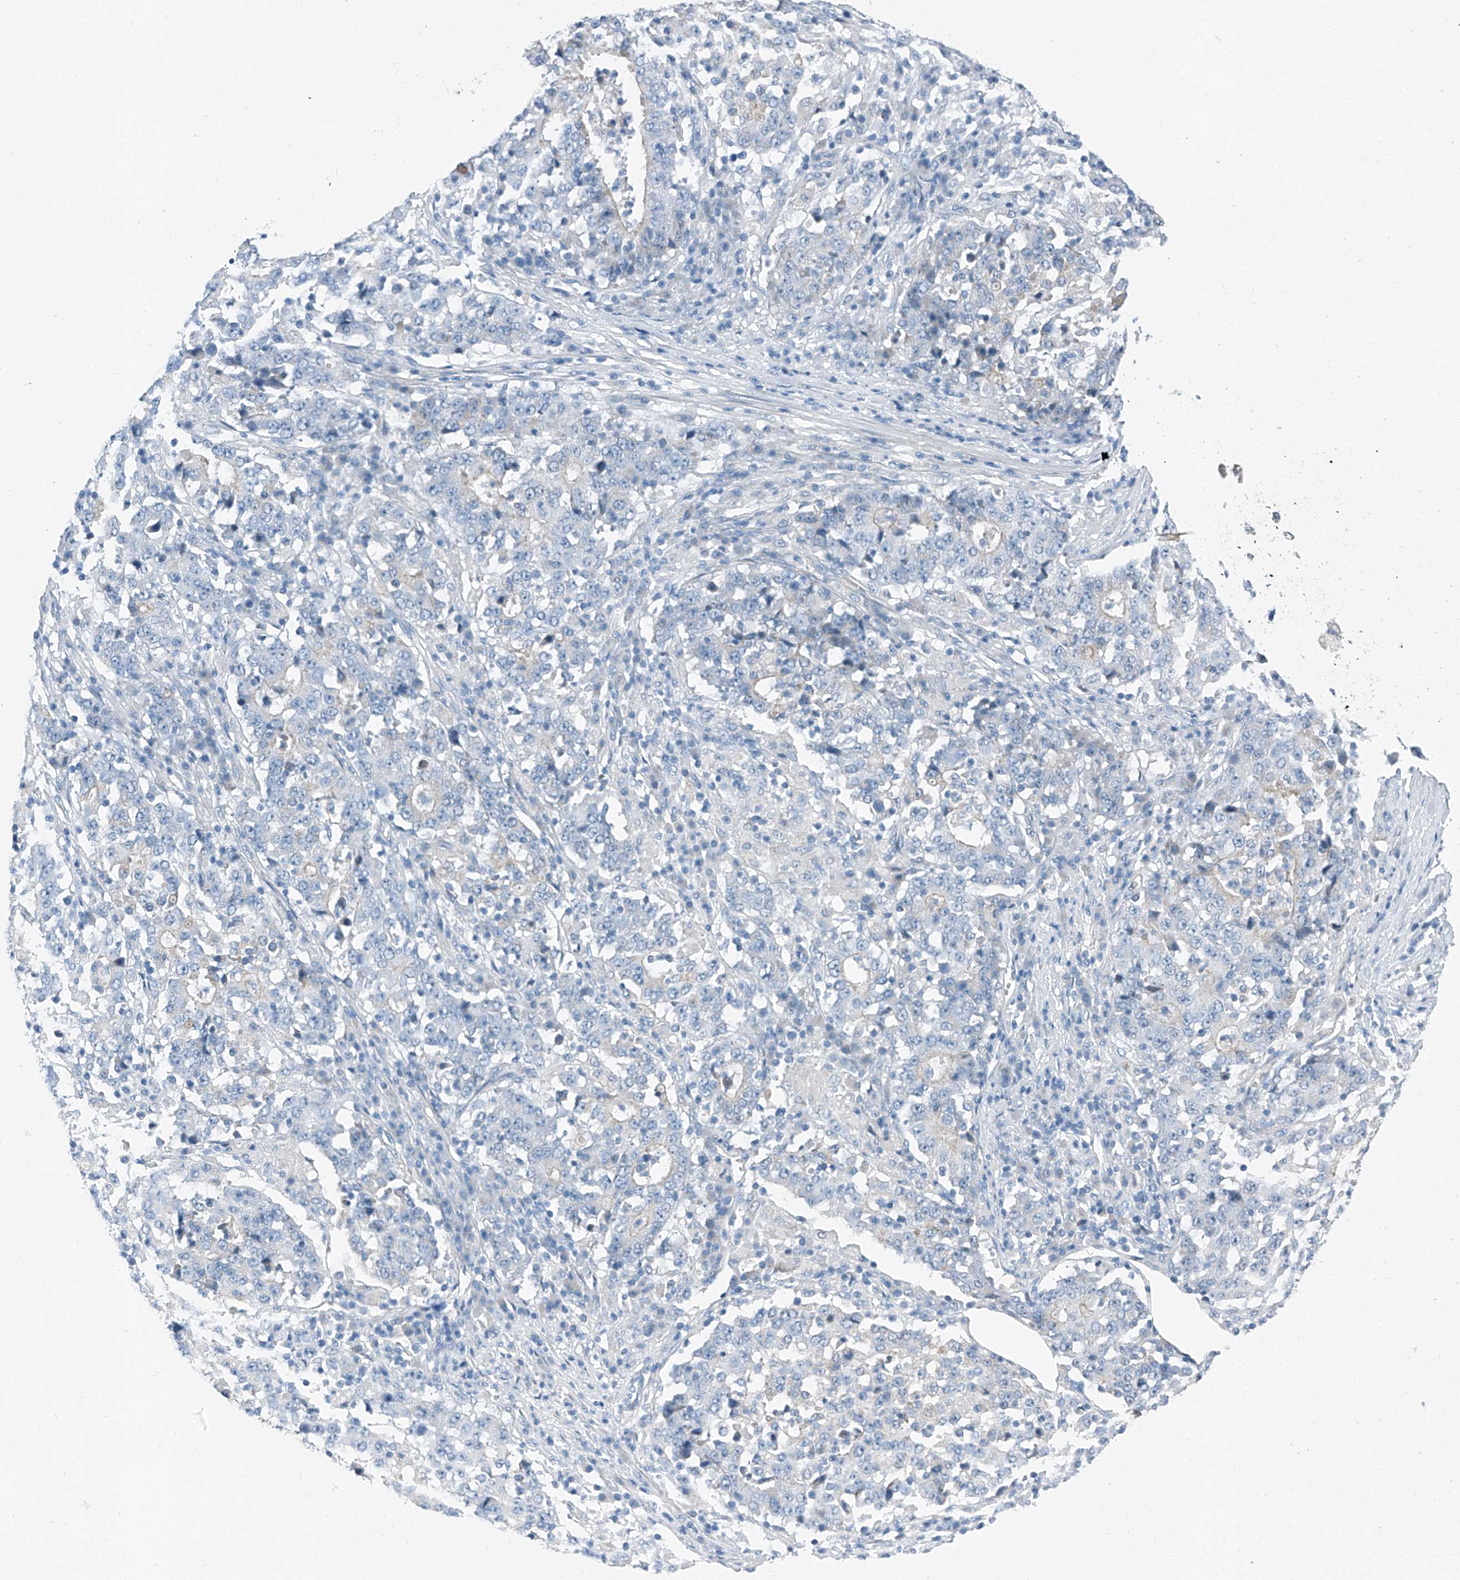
{"staining": {"intensity": "negative", "quantity": "none", "location": "none"}, "tissue": "stomach cancer", "cell_type": "Tumor cells", "image_type": "cancer", "snomed": [{"axis": "morphology", "description": "Adenocarcinoma, NOS"}, {"axis": "topography", "description": "Stomach"}], "caption": "Tumor cells show no significant protein expression in stomach cancer.", "gene": "MDGA1", "patient": {"sex": "male", "age": 59}}